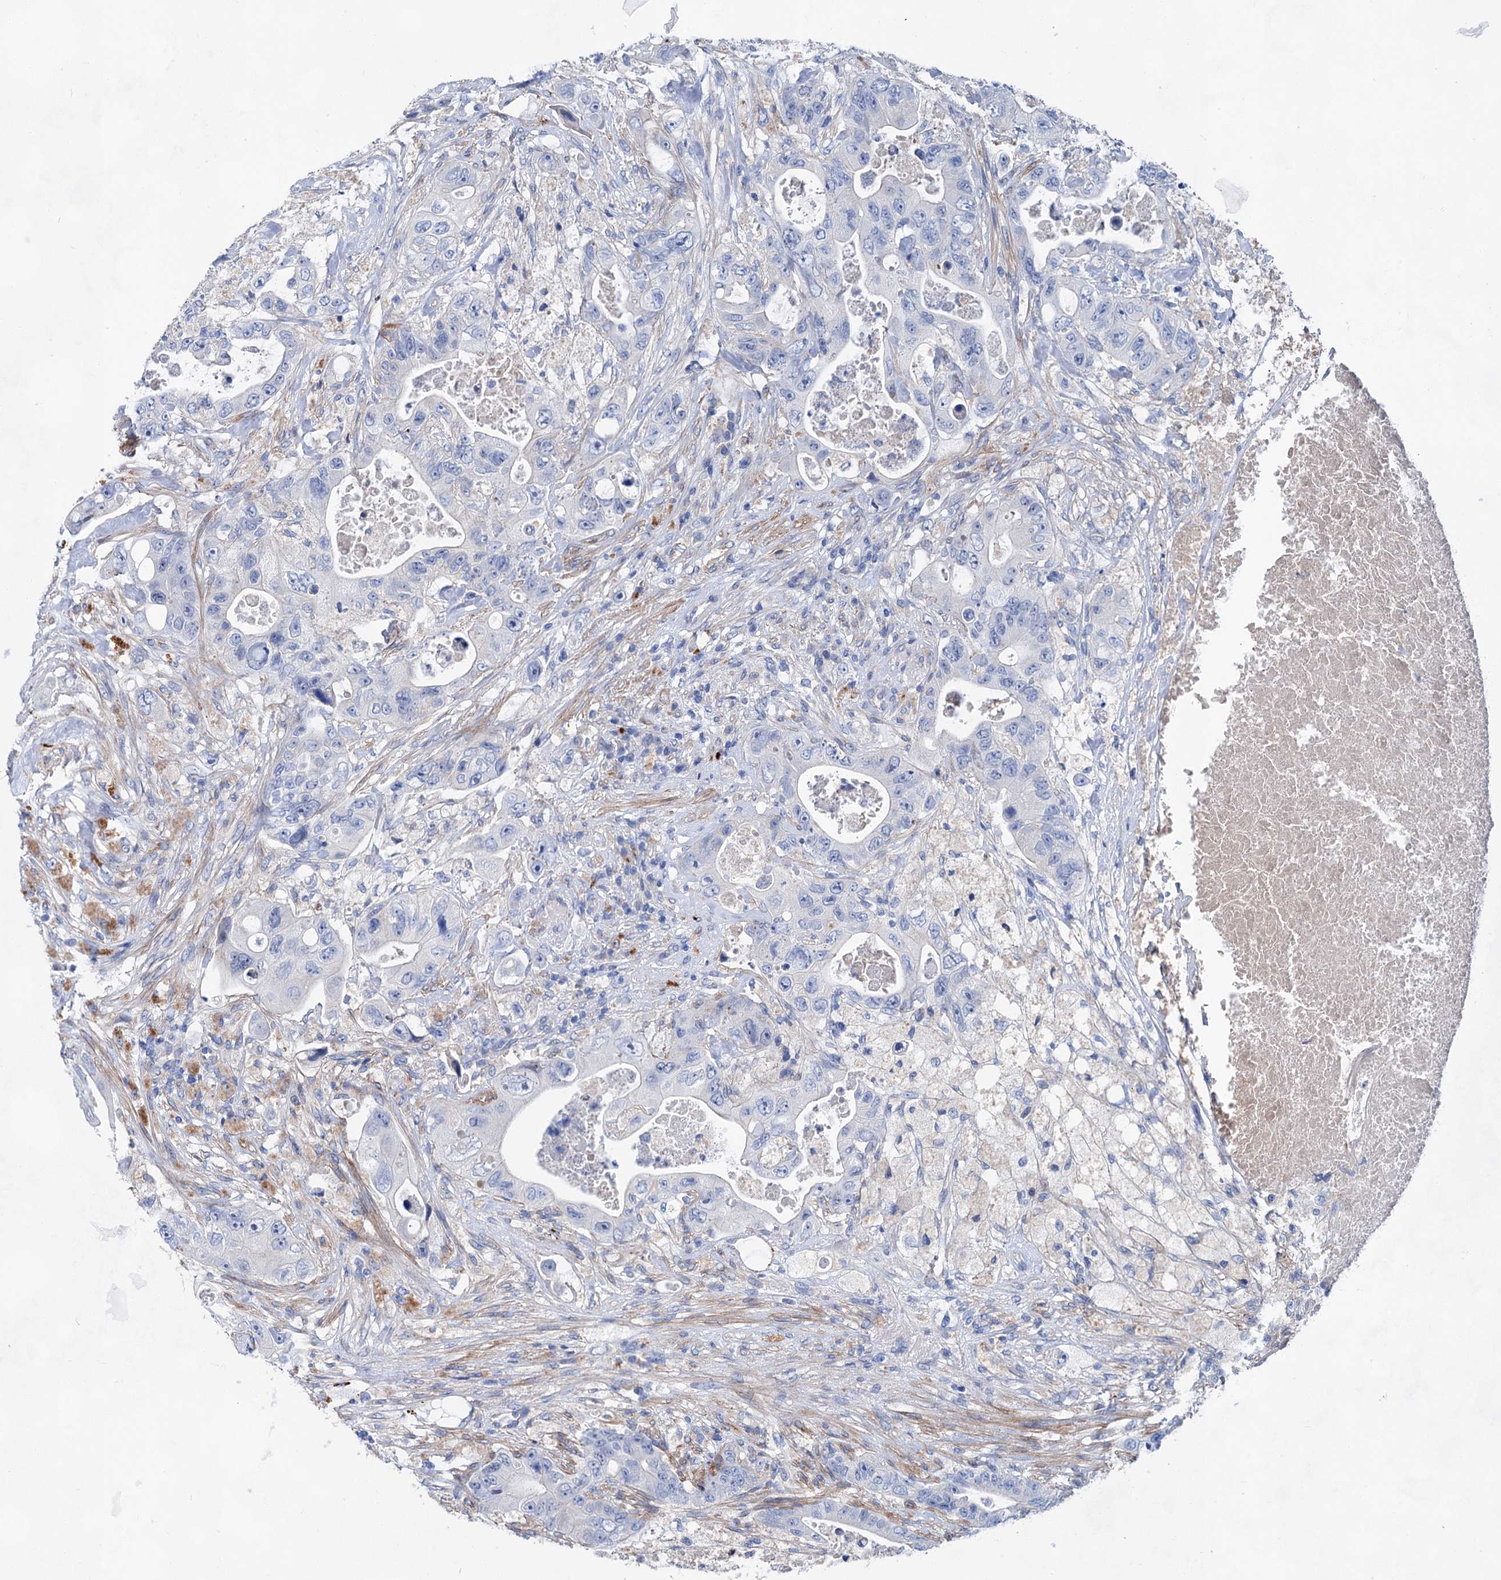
{"staining": {"intensity": "negative", "quantity": "none", "location": "none"}, "tissue": "colorectal cancer", "cell_type": "Tumor cells", "image_type": "cancer", "snomed": [{"axis": "morphology", "description": "Adenocarcinoma, NOS"}, {"axis": "topography", "description": "Colon"}], "caption": "Tumor cells show no significant protein positivity in colorectal cancer (adenocarcinoma).", "gene": "GPR155", "patient": {"sex": "female", "age": 46}}